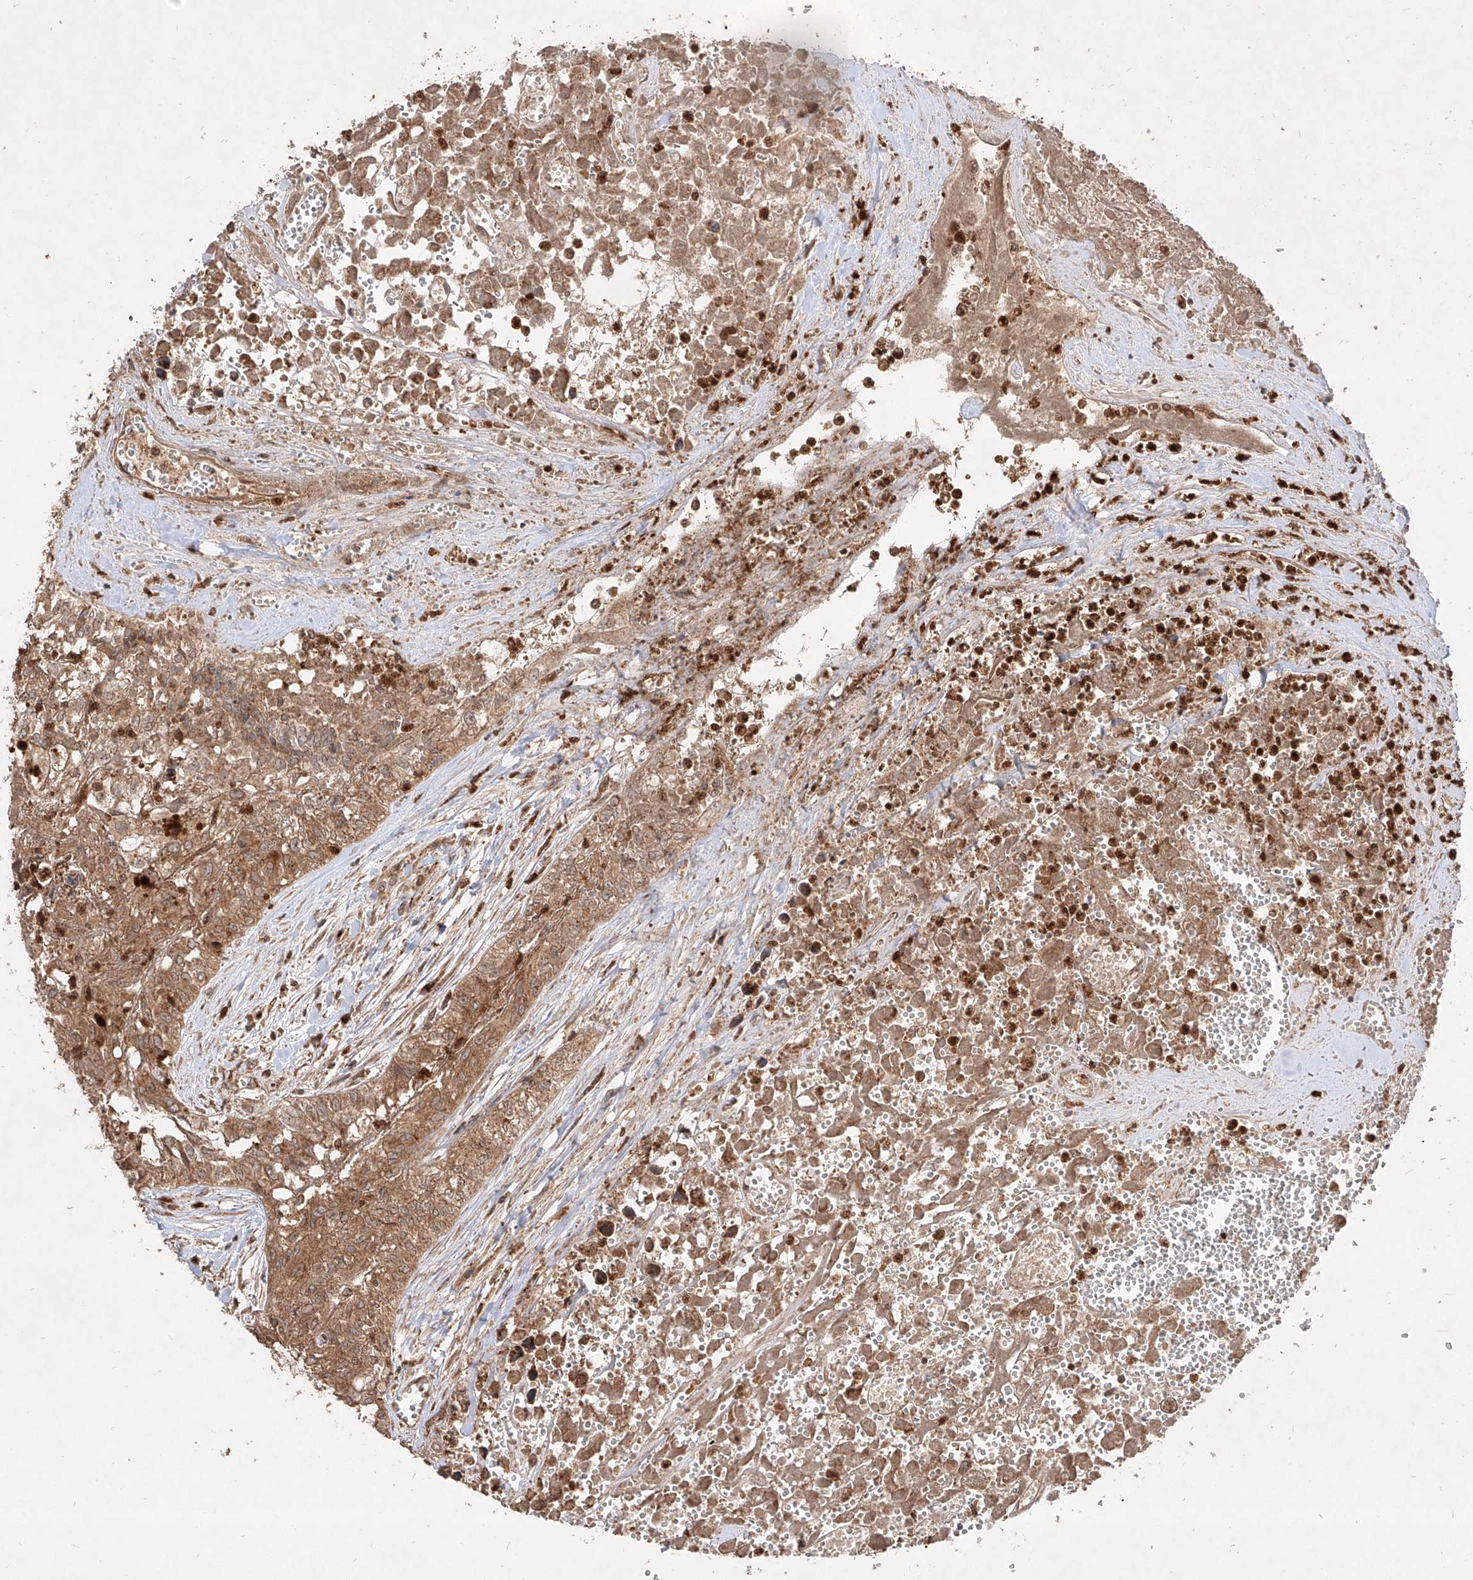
{"staining": {"intensity": "strong", "quantity": ">75%", "location": "cytoplasmic/membranous"}, "tissue": "testis cancer", "cell_type": "Tumor cells", "image_type": "cancer", "snomed": [{"axis": "morphology", "description": "Carcinoma, Embryonal, NOS"}, {"axis": "topography", "description": "Testis"}], "caption": "A brown stain highlights strong cytoplasmic/membranous staining of a protein in human testis cancer (embryonal carcinoma) tumor cells. Immunohistochemistry (ihc) stains the protein of interest in brown and the nuclei are stained blue.", "gene": "AIM2", "patient": {"sex": "male", "age": 31}}